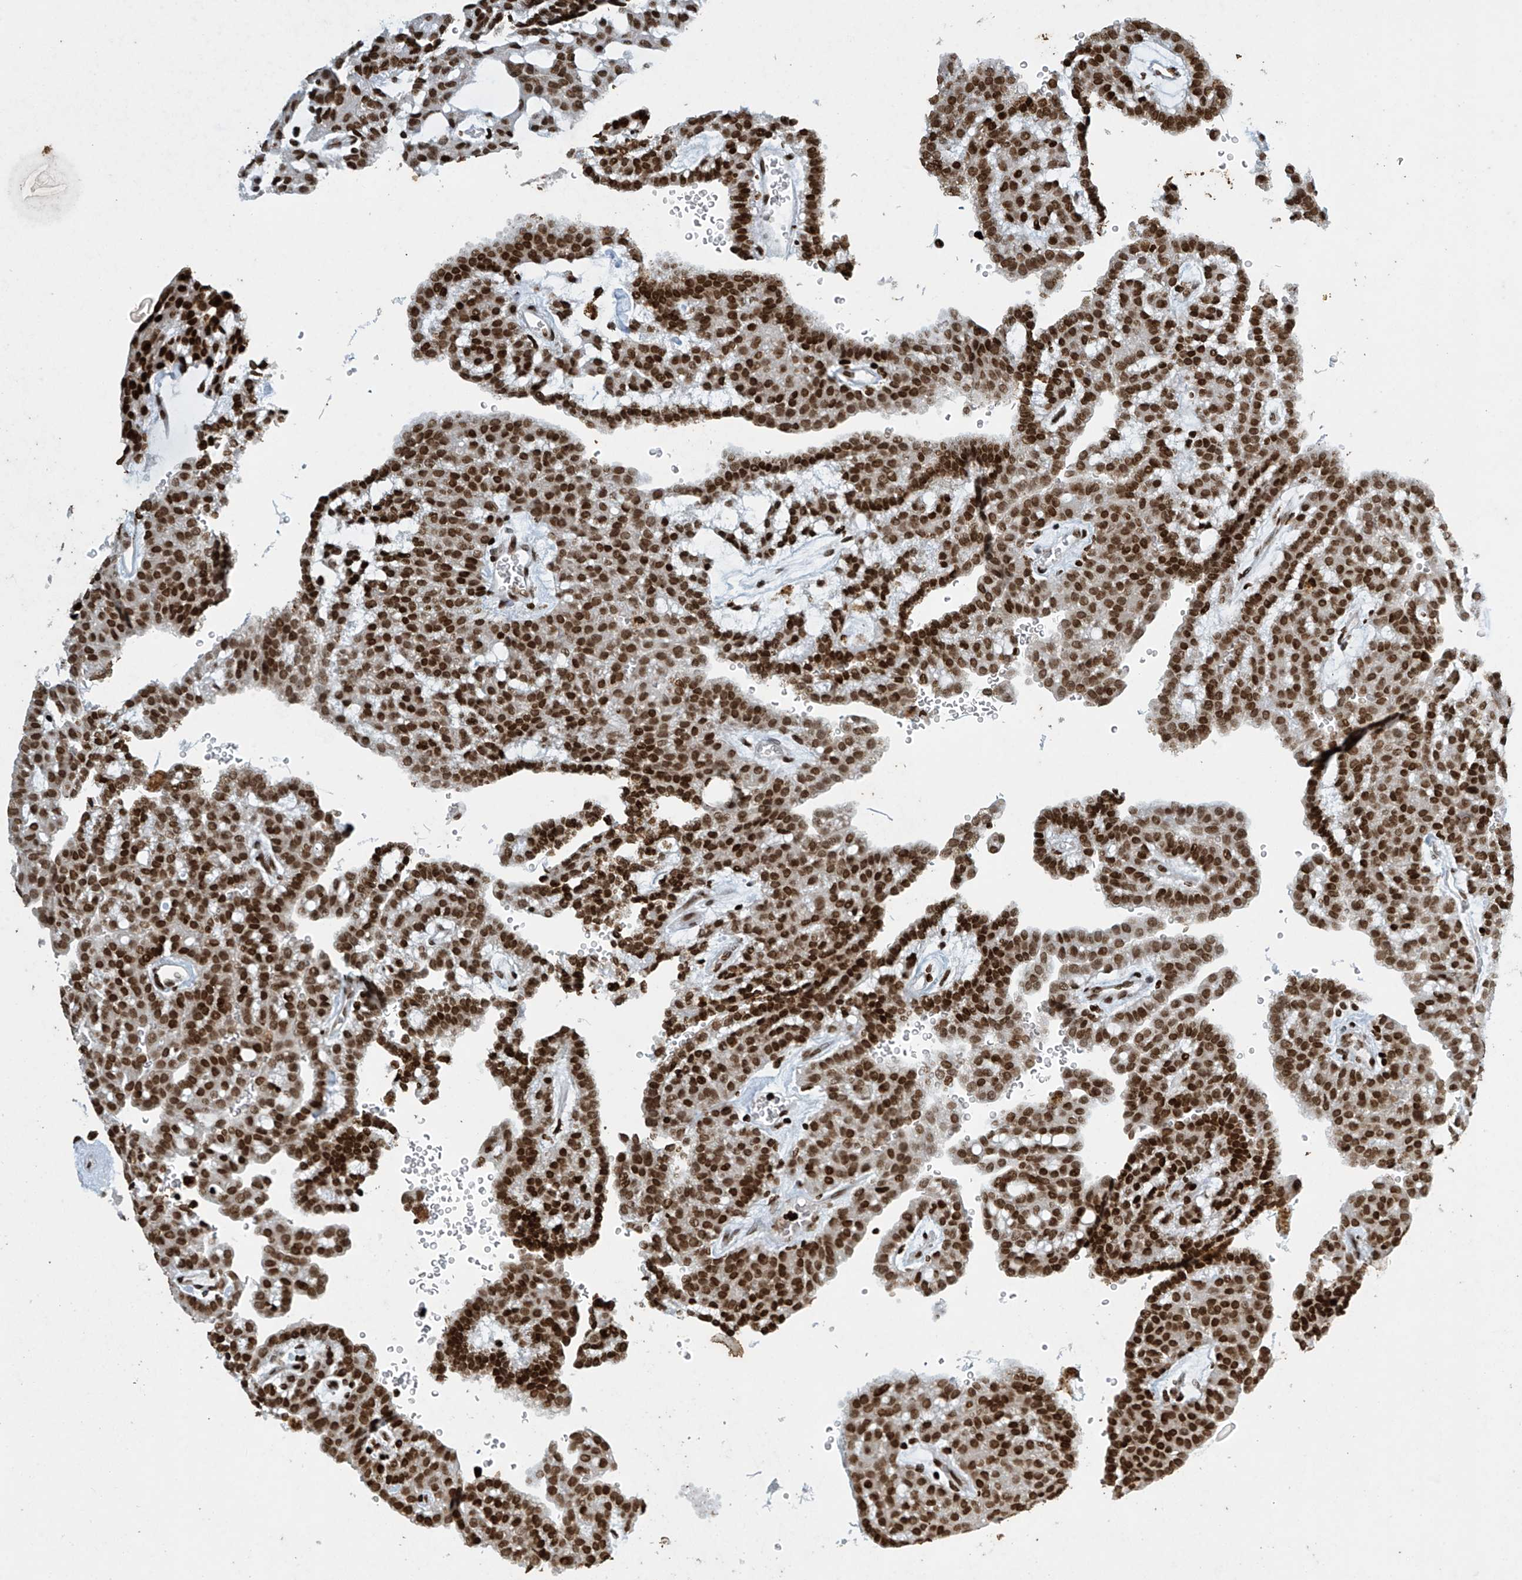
{"staining": {"intensity": "strong", "quantity": ">75%", "location": "nuclear"}, "tissue": "renal cancer", "cell_type": "Tumor cells", "image_type": "cancer", "snomed": [{"axis": "morphology", "description": "Adenocarcinoma, NOS"}, {"axis": "topography", "description": "Kidney"}], "caption": "High-magnification brightfield microscopy of renal adenocarcinoma stained with DAB (3,3'-diaminobenzidine) (brown) and counterstained with hematoxylin (blue). tumor cells exhibit strong nuclear expression is seen in approximately>75% of cells. The protein of interest is stained brown, and the nuclei are stained in blue (DAB IHC with brightfield microscopy, high magnification).", "gene": "H4C16", "patient": {"sex": "male", "age": 63}}